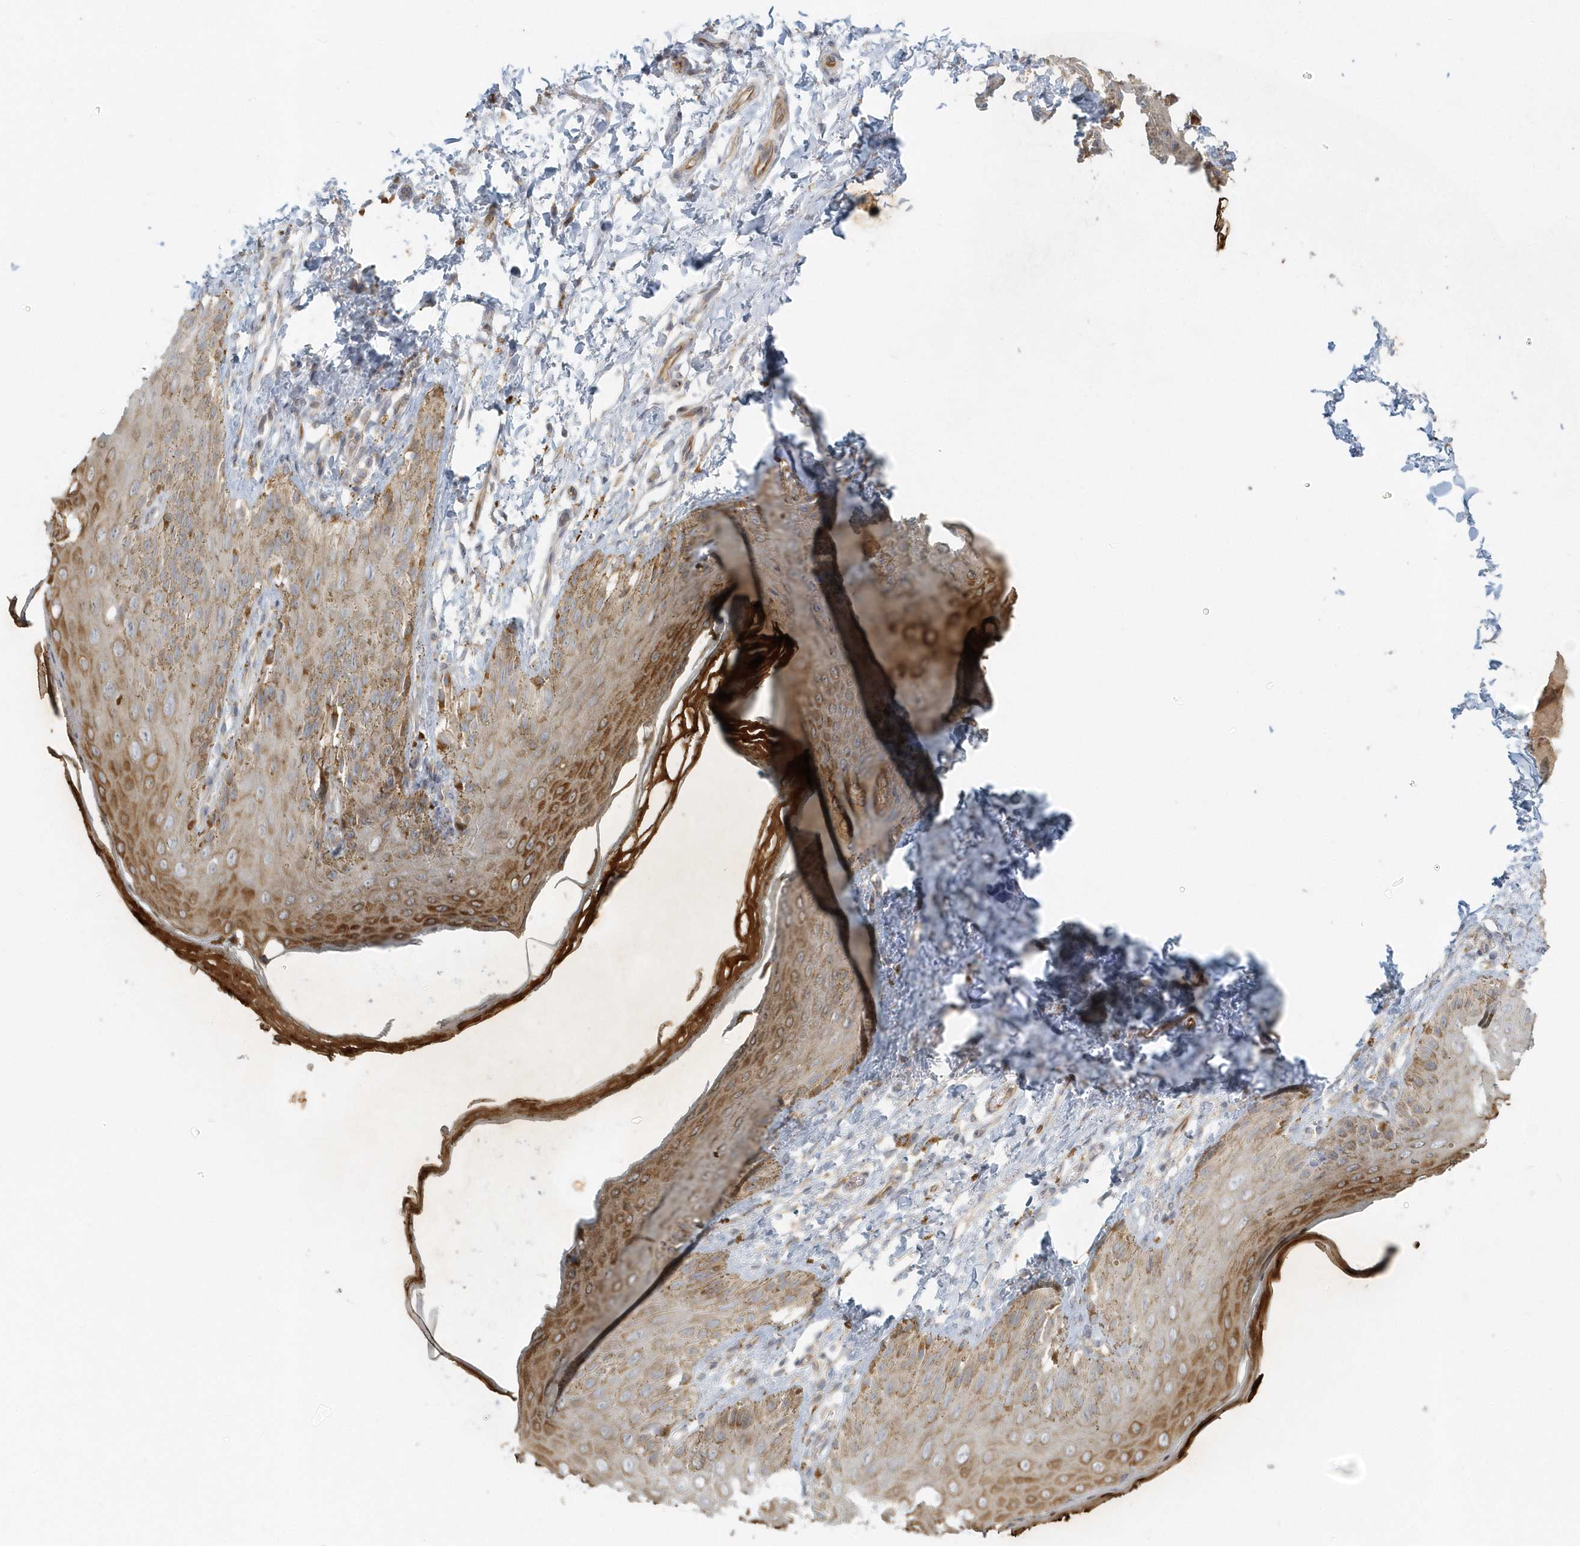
{"staining": {"intensity": "moderate", "quantity": "25%-75%", "location": "cytoplasmic/membranous"}, "tissue": "skin", "cell_type": "Epidermal cells", "image_type": "normal", "snomed": [{"axis": "morphology", "description": "Normal tissue, NOS"}, {"axis": "topography", "description": "Anal"}], "caption": "Epidermal cells demonstrate medium levels of moderate cytoplasmic/membranous positivity in approximately 25%-75% of cells in normal human skin.", "gene": "NAPB", "patient": {"sex": "male", "age": 44}}